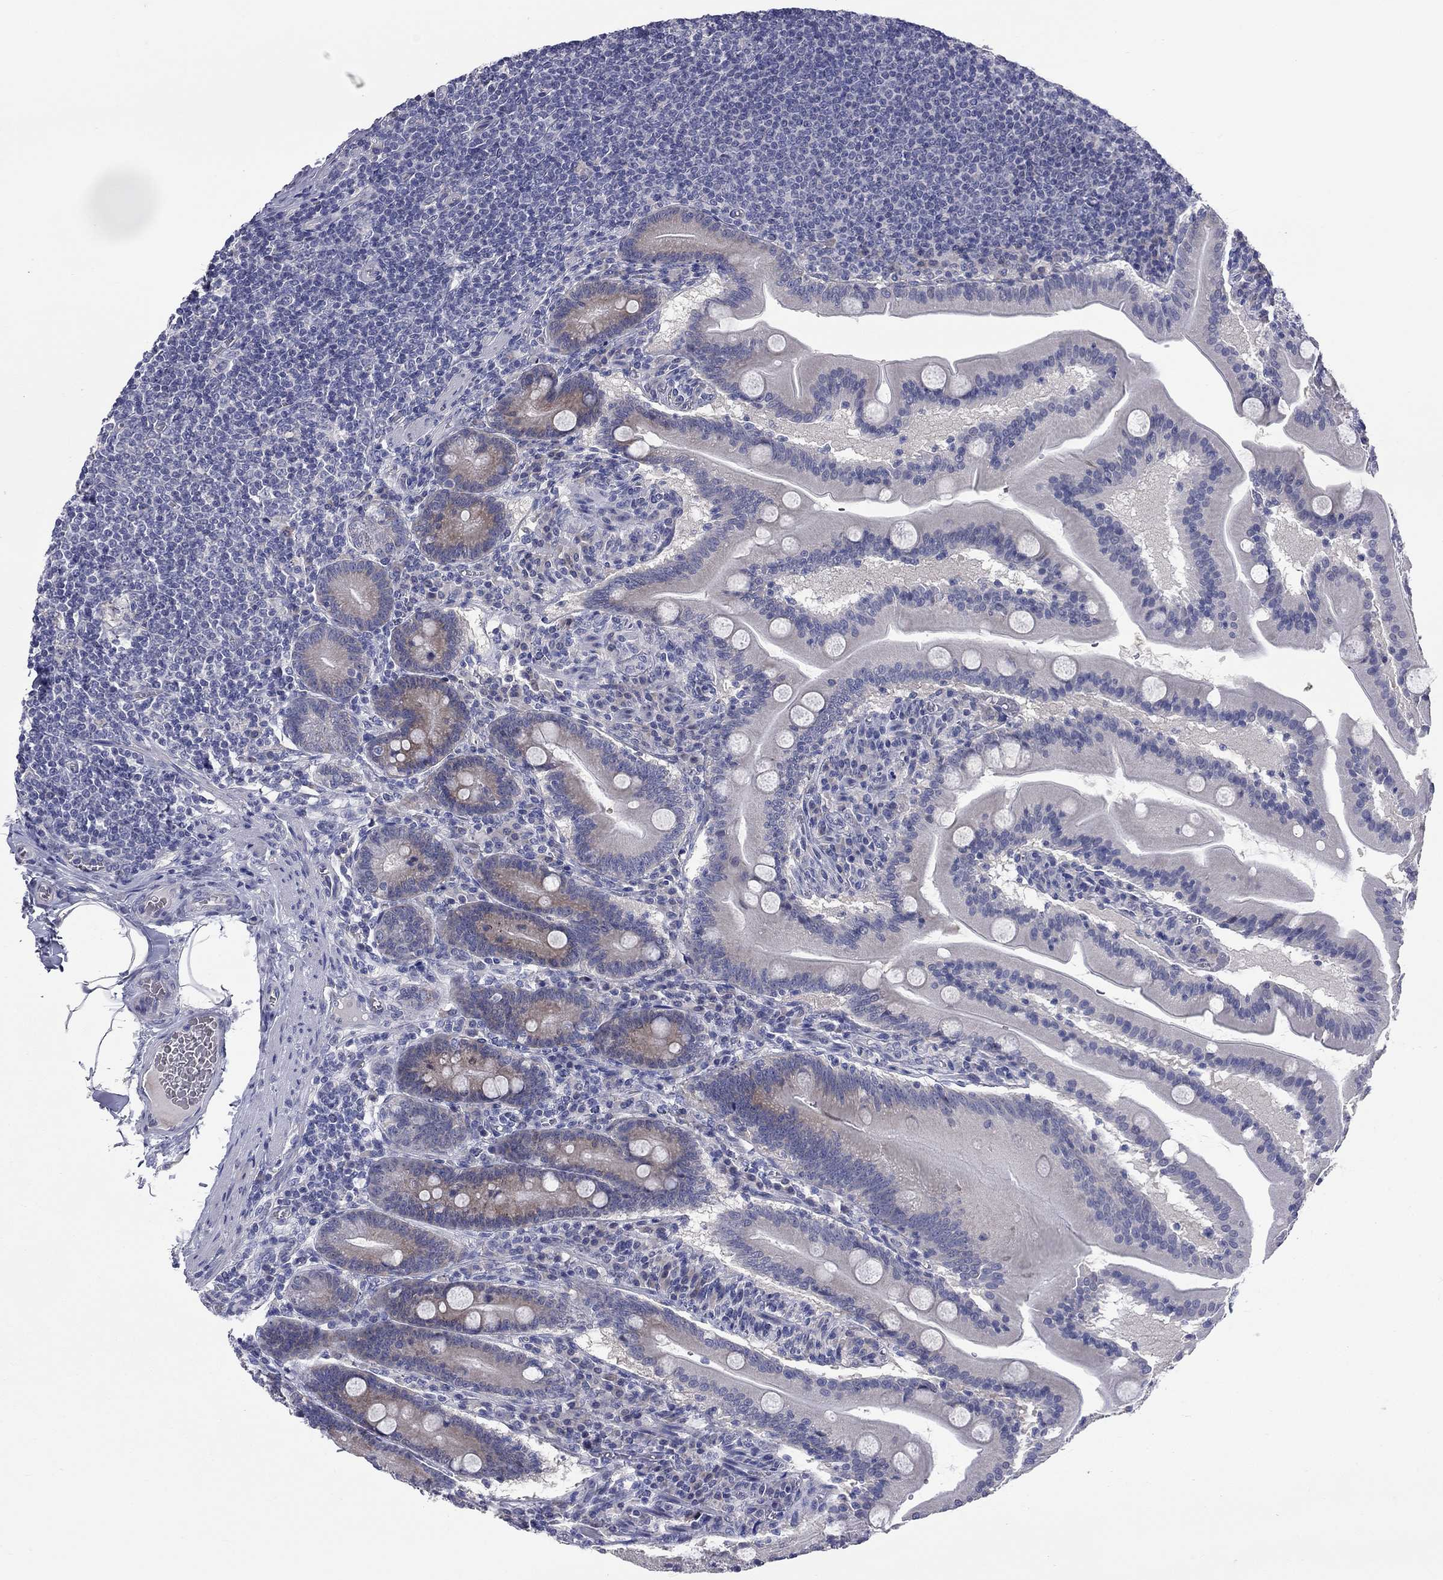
{"staining": {"intensity": "moderate", "quantity": "<25%", "location": "cytoplasmic/membranous"}, "tissue": "small intestine", "cell_type": "Glandular cells", "image_type": "normal", "snomed": [{"axis": "morphology", "description": "Normal tissue, NOS"}, {"axis": "topography", "description": "Small intestine"}], "caption": "Immunohistochemical staining of benign human small intestine exhibits low levels of moderate cytoplasmic/membranous positivity in about <25% of glandular cells.", "gene": "UNC119B", "patient": {"sex": "male", "age": 37}}